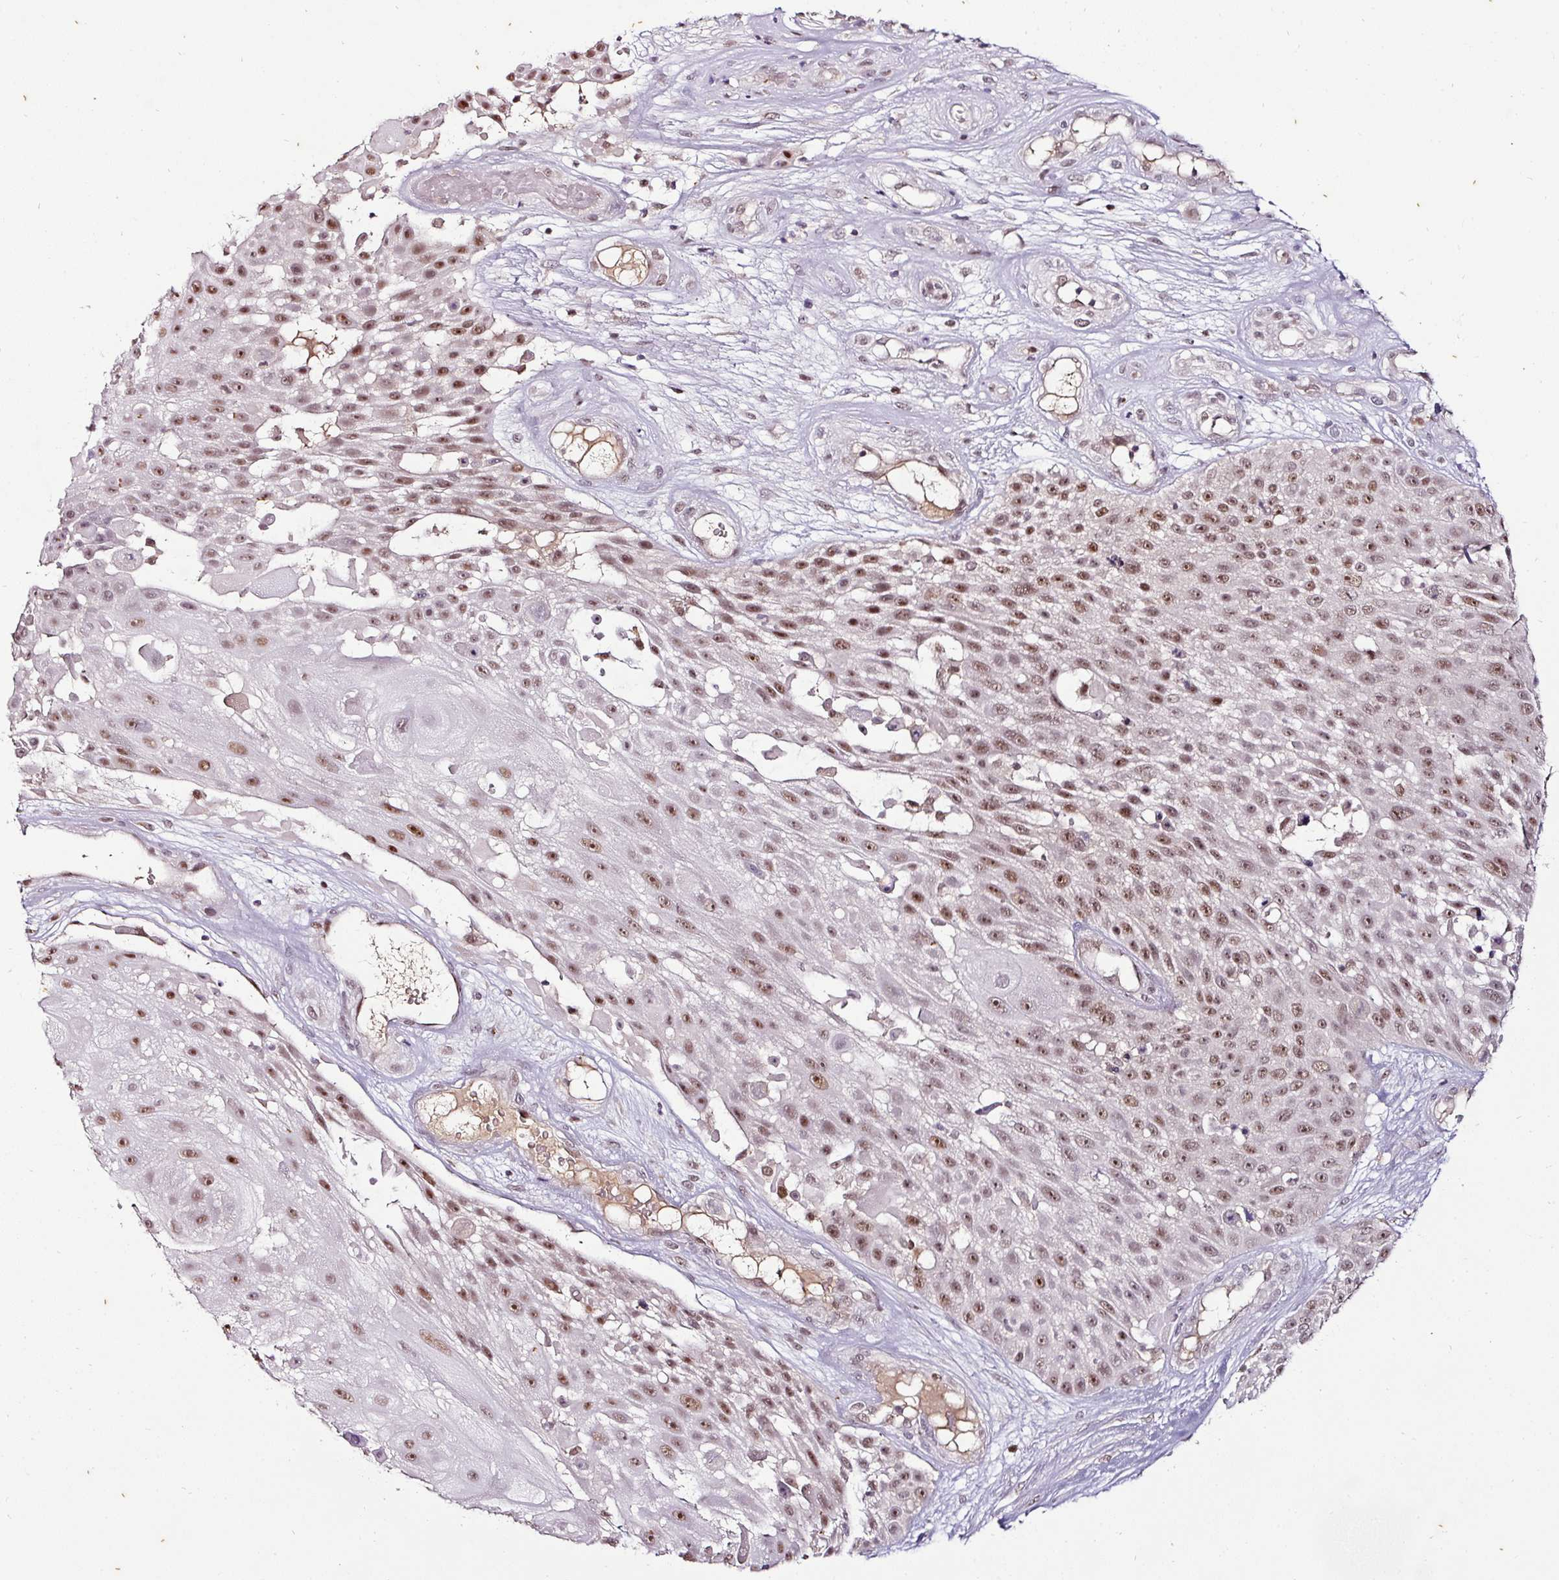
{"staining": {"intensity": "moderate", "quantity": "25%-75%", "location": "nuclear"}, "tissue": "skin cancer", "cell_type": "Tumor cells", "image_type": "cancer", "snomed": [{"axis": "morphology", "description": "Squamous cell carcinoma, NOS"}, {"axis": "topography", "description": "Skin"}], "caption": "IHC histopathology image of neoplastic tissue: human skin cancer (squamous cell carcinoma) stained using immunohistochemistry exhibits medium levels of moderate protein expression localized specifically in the nuclear of tumor cells, appearing as a nuclear brown color.", "gene": "KLF16", "patient": {"sex": "female", "age": 86}}